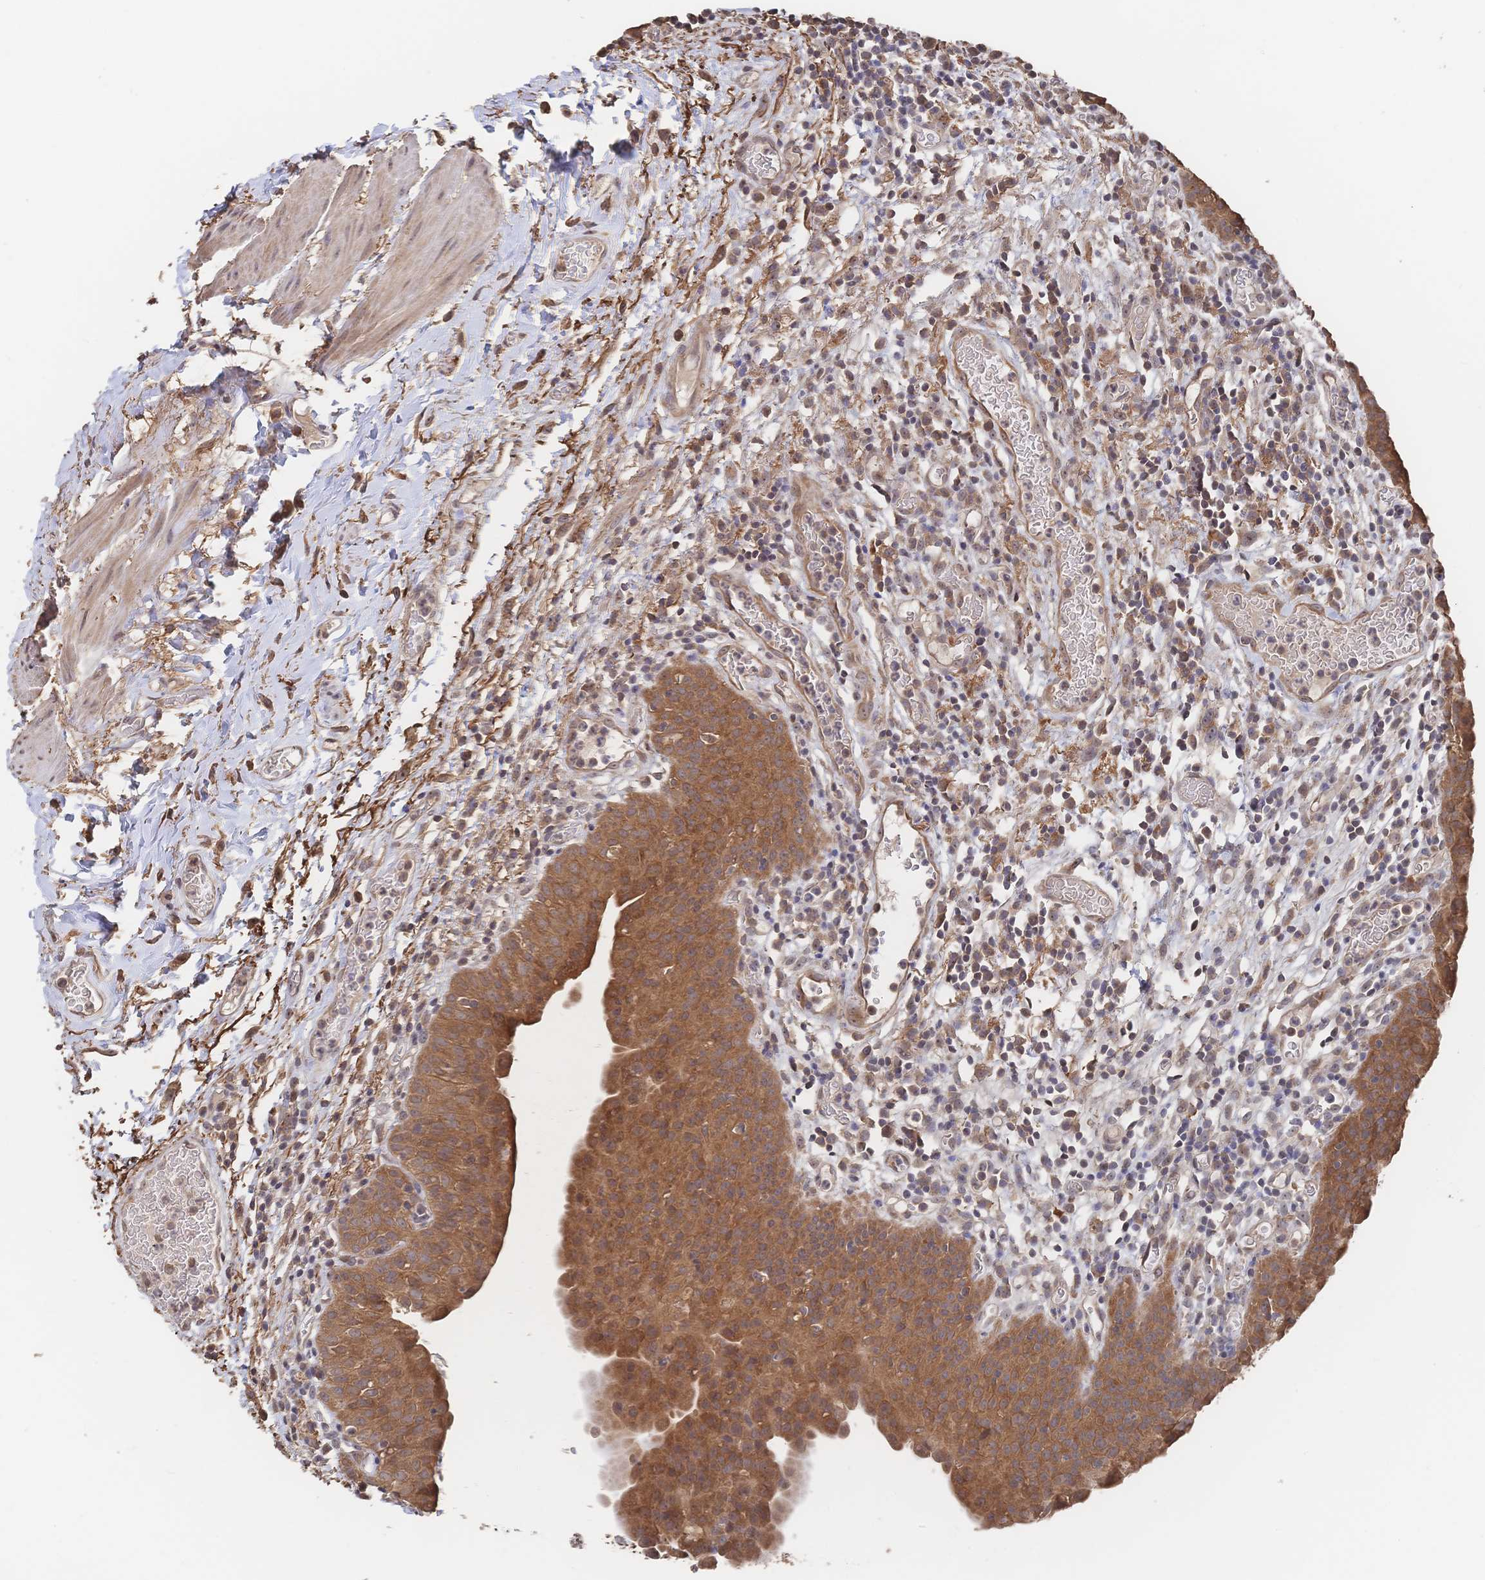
{"staining": {"intensity": "strong", "quantity": ">75%", "location": "cytoplasmic/membranous"}, "tissue": "urinary bladder", "cell_type": "Urothelial cells", "image_type": "normal", "snomed": [{"axis": "morphology", "description": "Normal tissue, NOS"}, {"axis": "morphology", "description": "Inflammation, NOS"}, {"axis": "topography", "description": "Urinary bladder"}], "caption": "Immunohistochemical staining of normal urinary bladder displays high levels of strong cytoplasmic/membranous positivity in approximately >75% of urothelial cells.", "gene": "DNAJA4", "patient": {"sex": "male", "age": 57}}